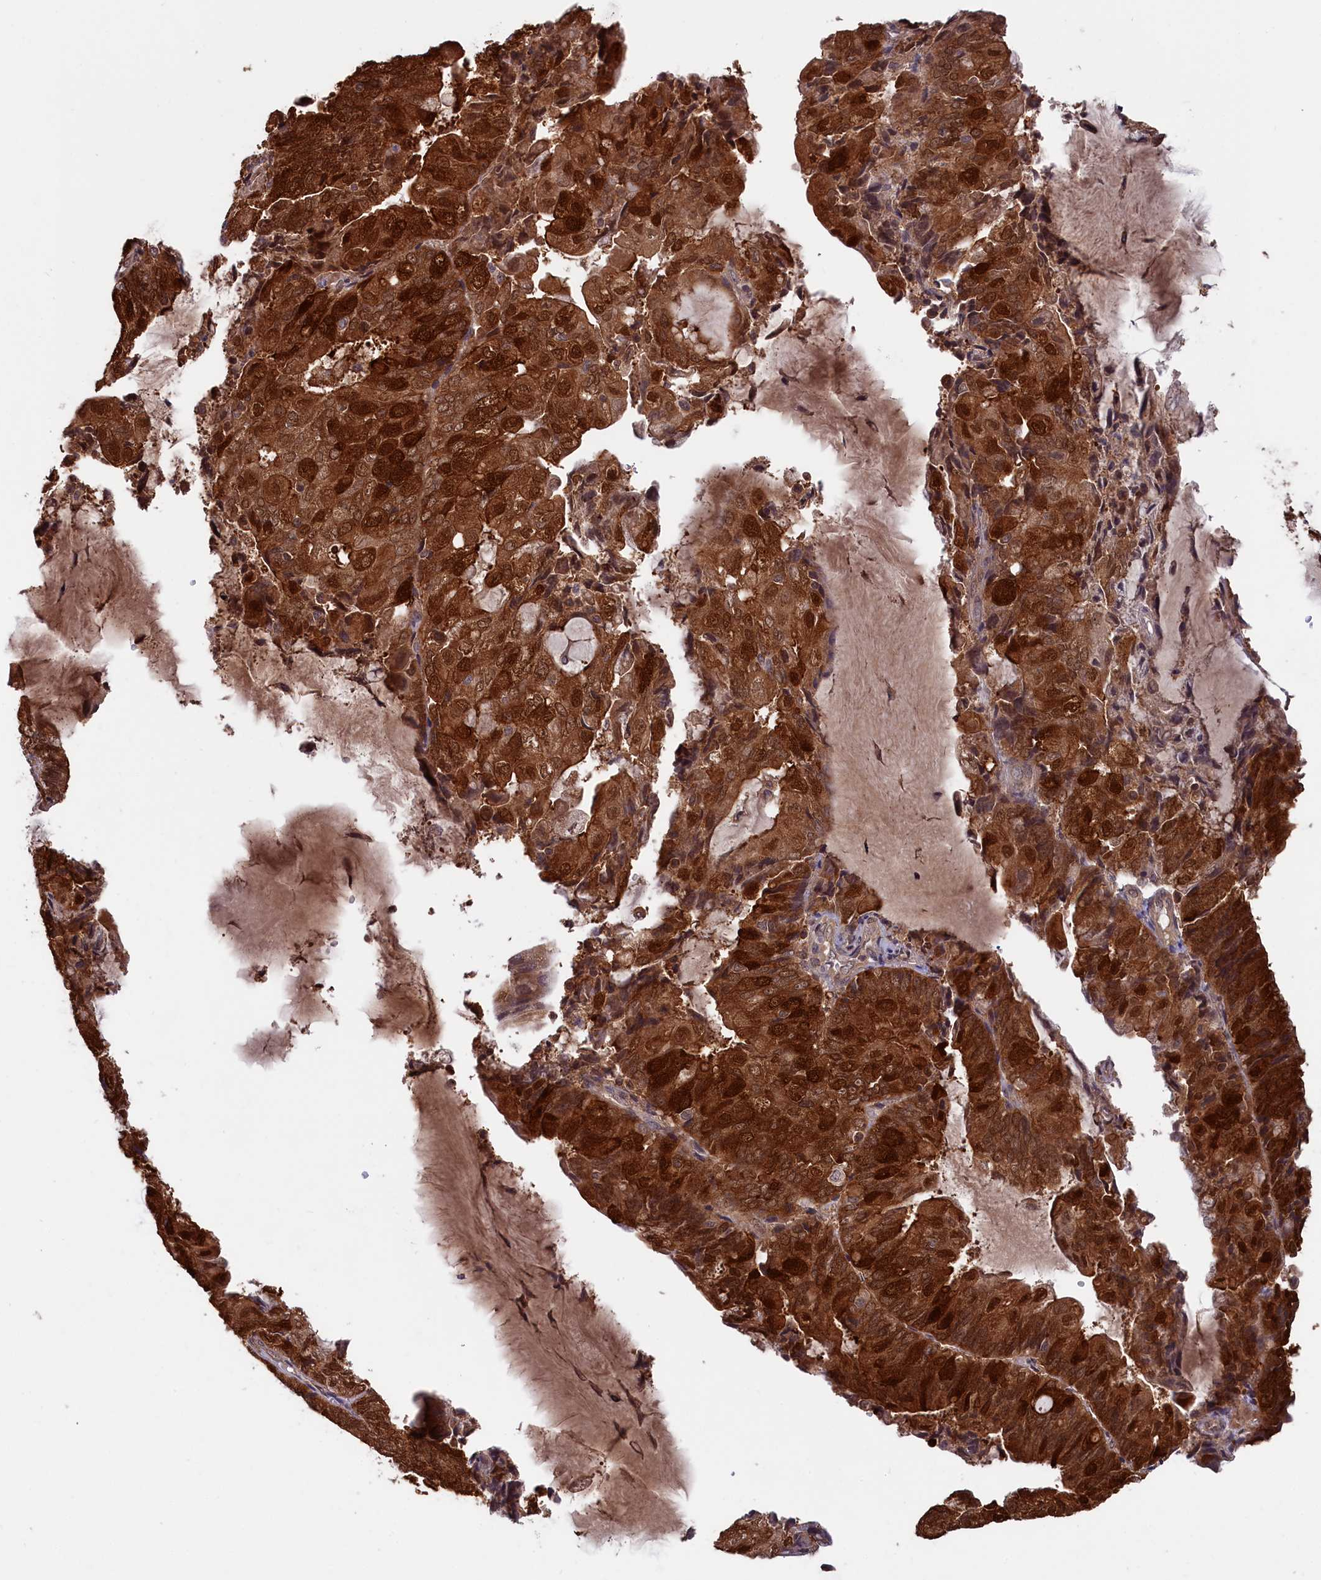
{"staining": {"intensity": "strong", "quantity": ">75%", "location": "cytoplasmic/membranous,nuclear"}, "tissue": "endometrial cancer", "cell_type": "Tumor cells", "image_type": "cancer", "snomed": [{"axis": "morphology", "description": "Adenocarcinoma, NOS"}, {"axis": "topography", "description": "Endometrium"}], "caption": "A high-resolution histopathology image shows immunohistochemistry (IHC) staining of endometrial cancer (adenocarcinoma), which exhibits strong cytoplasmic/membranous and nuclear expression in about >75% of tumor cells.", "gene": "JPT2", "patient": {"sex": "female", "age": 81}}